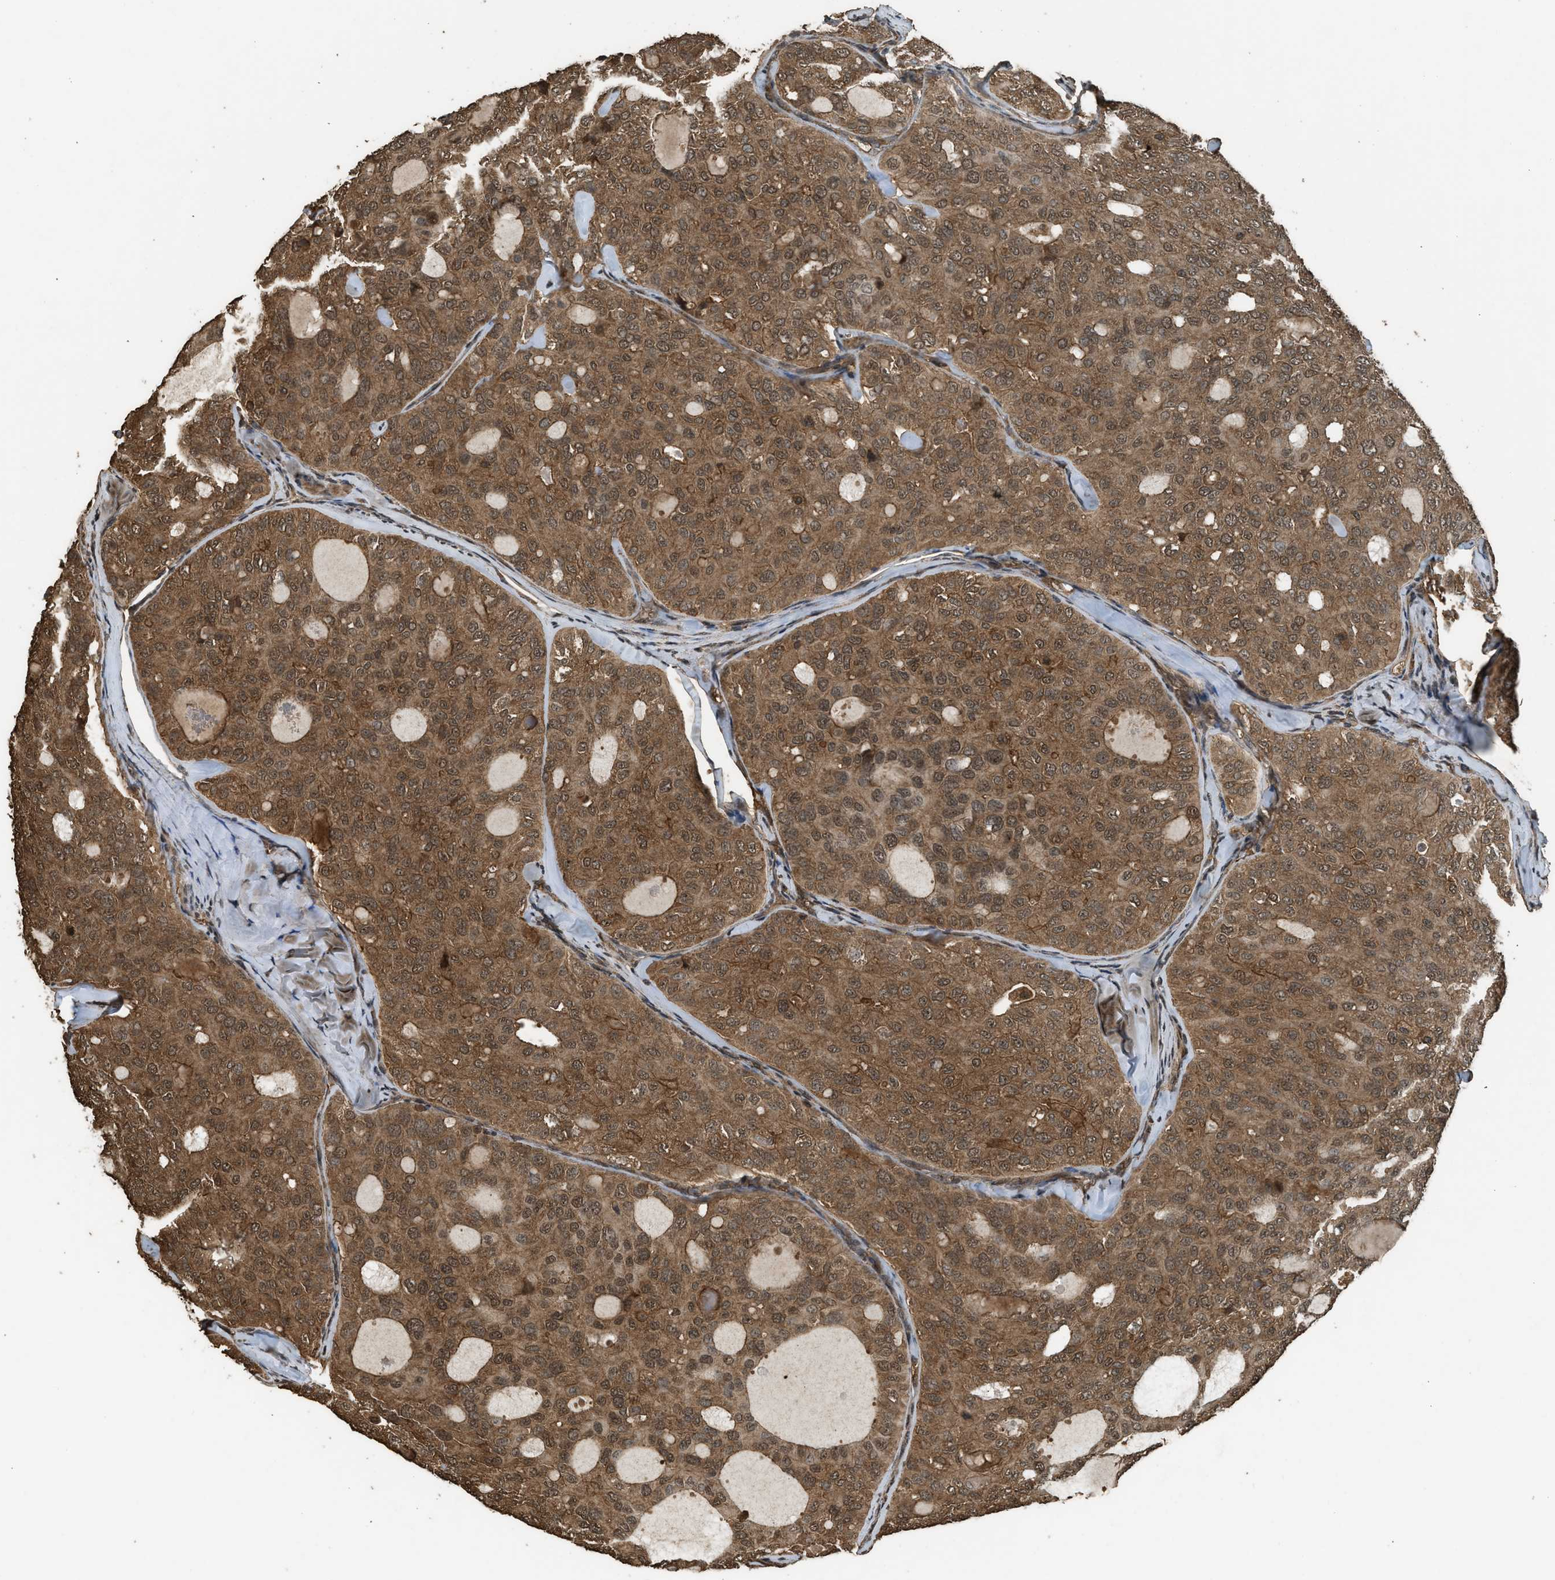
{"staining": {"intensity": "moderate", "quantity": ">75%", "location": "cytoplasmic/membranous"}, "tissue": "thyroid cancer", "cell_type": "Tumor cells", "image_type": "cancer", "snomed": [{"axis": "morphology", "description": "Follicular adenoma carcinoma, NOS"}, {"axis": "topography", "description": "Thyroid gland"}], "caption": "Thyroid cancer stained with immunohistochemistry (IHC) displays moderate cytoplasmic/membranous expression in about >75% of tumor cells. (DAB (3,3'-diaminobenzidine) IHC, brown staining for protein, blue staining for nuclei).", "gene": "MYBL2", "patient": {"sex": "male", "age": 75}}